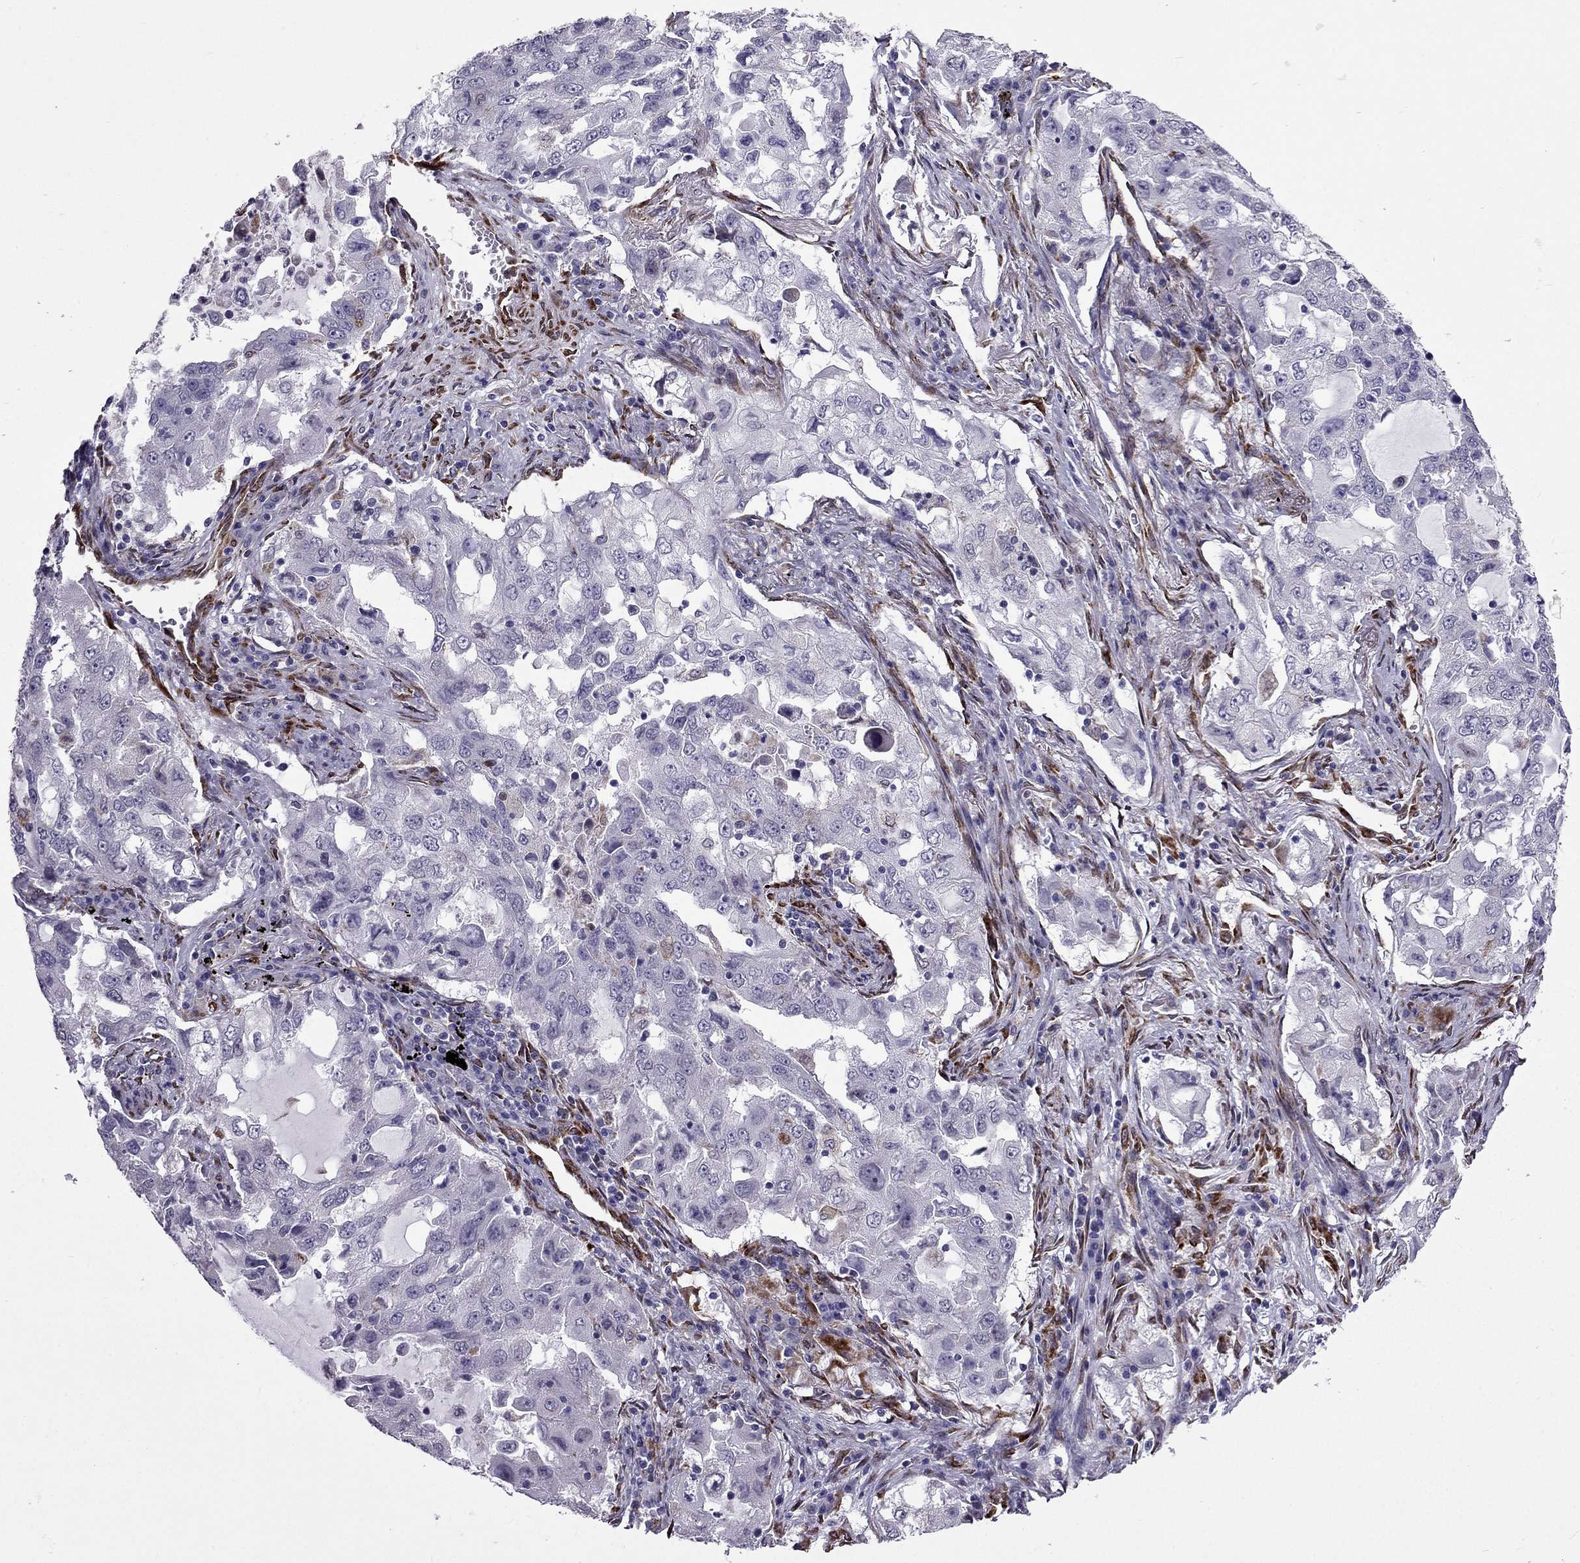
{"staining": {"intensity": "negative", "quantity": "none", "location": "none"}, "tissue": "lung cancer", "cell_type": "Tumor cells", "image_type": "cancer", "snomed": [{"axis": "morphology", "description": "Adenocarcinoma, NOS"}, {"axis": "topography", "description": "Lung"}], "caption": "This is an IHC micrograph of human adenocarcinoma (lung). There is no staining in tumor cells.", "gene": "IKBIP", "patient": {"sex": "female", "age": 61}}